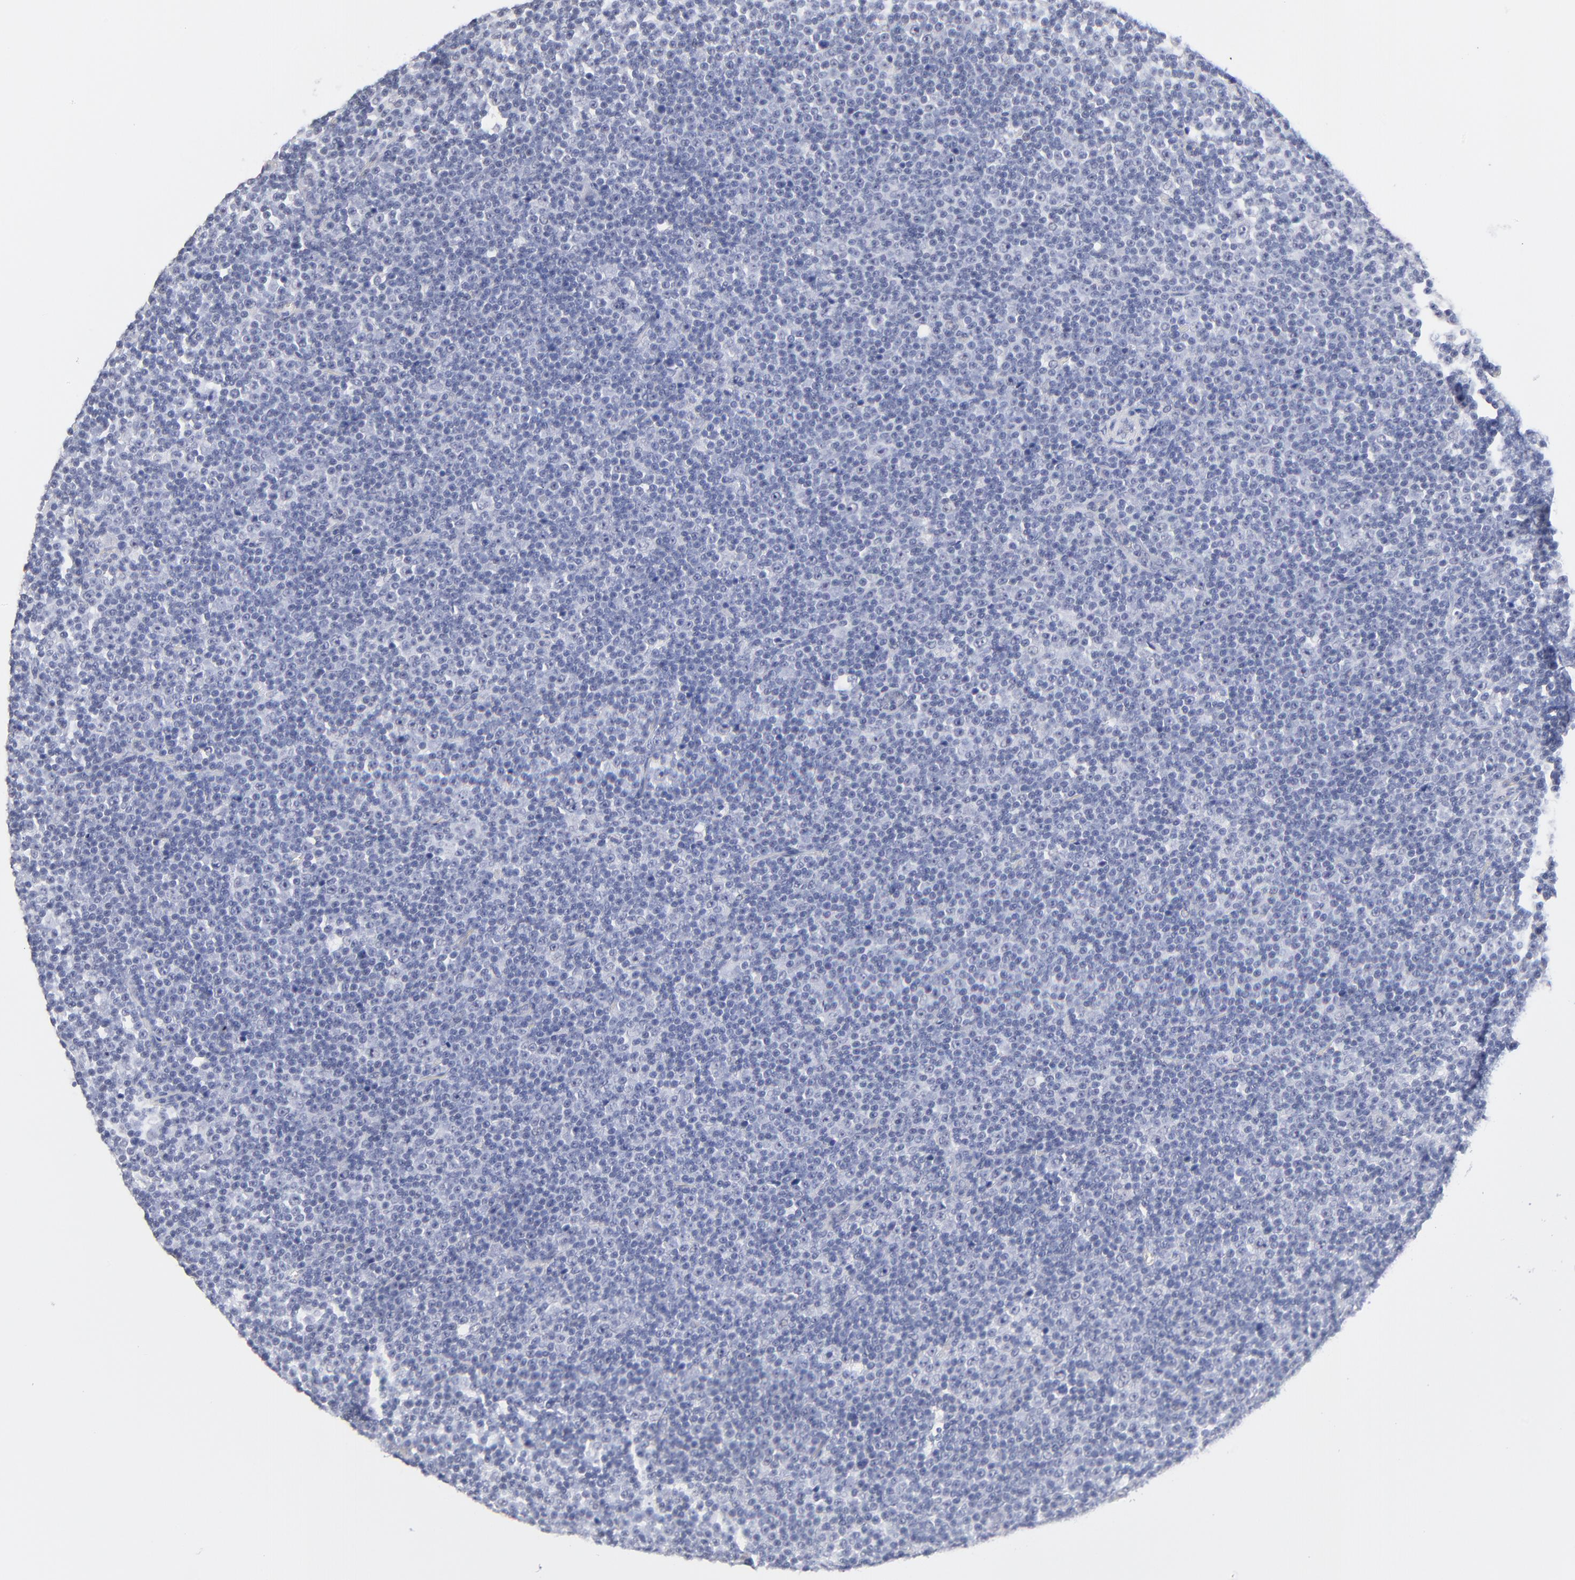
{"staining": {"intensity": "negative", "quantity": "none", "location": "none"}, "tissue": "lymphoma", "cell_type": "Tumor cells", "image_type": "cancer", "snomed": [{"axis": "morphology", "description": "Malignant lymphoma, non-Hodgkin's type, Low grade"}, {"axis": "topography", "description": "Lymph node"}], "caption": "Micrograph shows no protein staining in tumor cells of malignant lymphoma, non-Hodgkin's type (low-grade) tissue.", "gene": "ZNF74", "patient": {"sex": "female", "age": 67}}